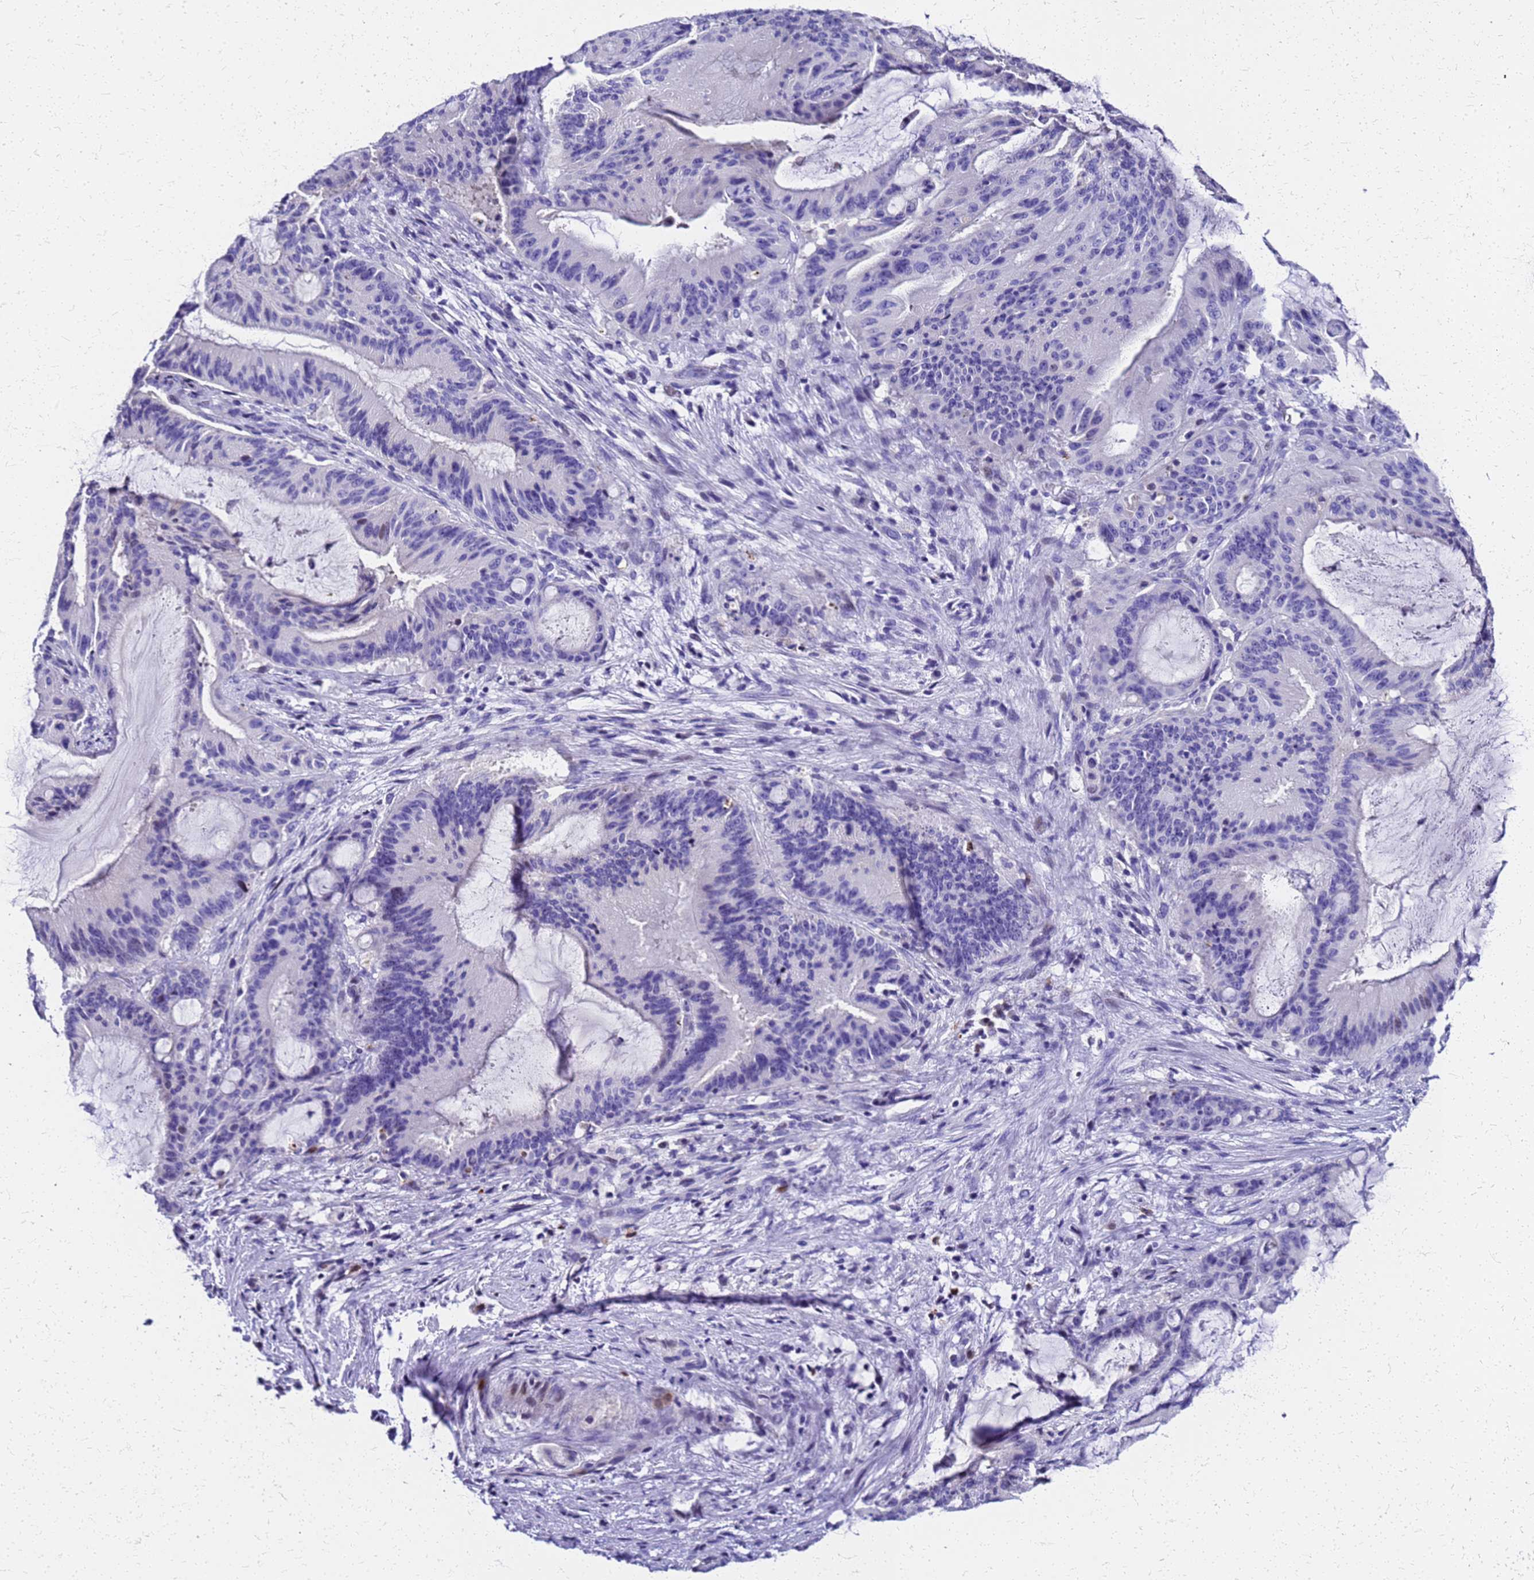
{"staining": {"intensity": "negative", "quantity": "none", "location": "none"}, "tissue": "liver cancer", "cell_type": "Tumor cells", "image_type": "cancer", "snomed": [{"axis": "morphology", "description": "Normal tissue, NOS"}, {"axis": "morphology", "description": "Cholangiocarcinoma"}, {"axis": "topography", "description": "Liver"}, {"axis": "topography", "description": "Peripheral nerve tissue"}], "caption": "The image demonstrates no significant positivity in tumor cells of cholangiocarcinoma (liver).", "gene": "SMIM21", "patient": {"sex": "female", "age": 73}}